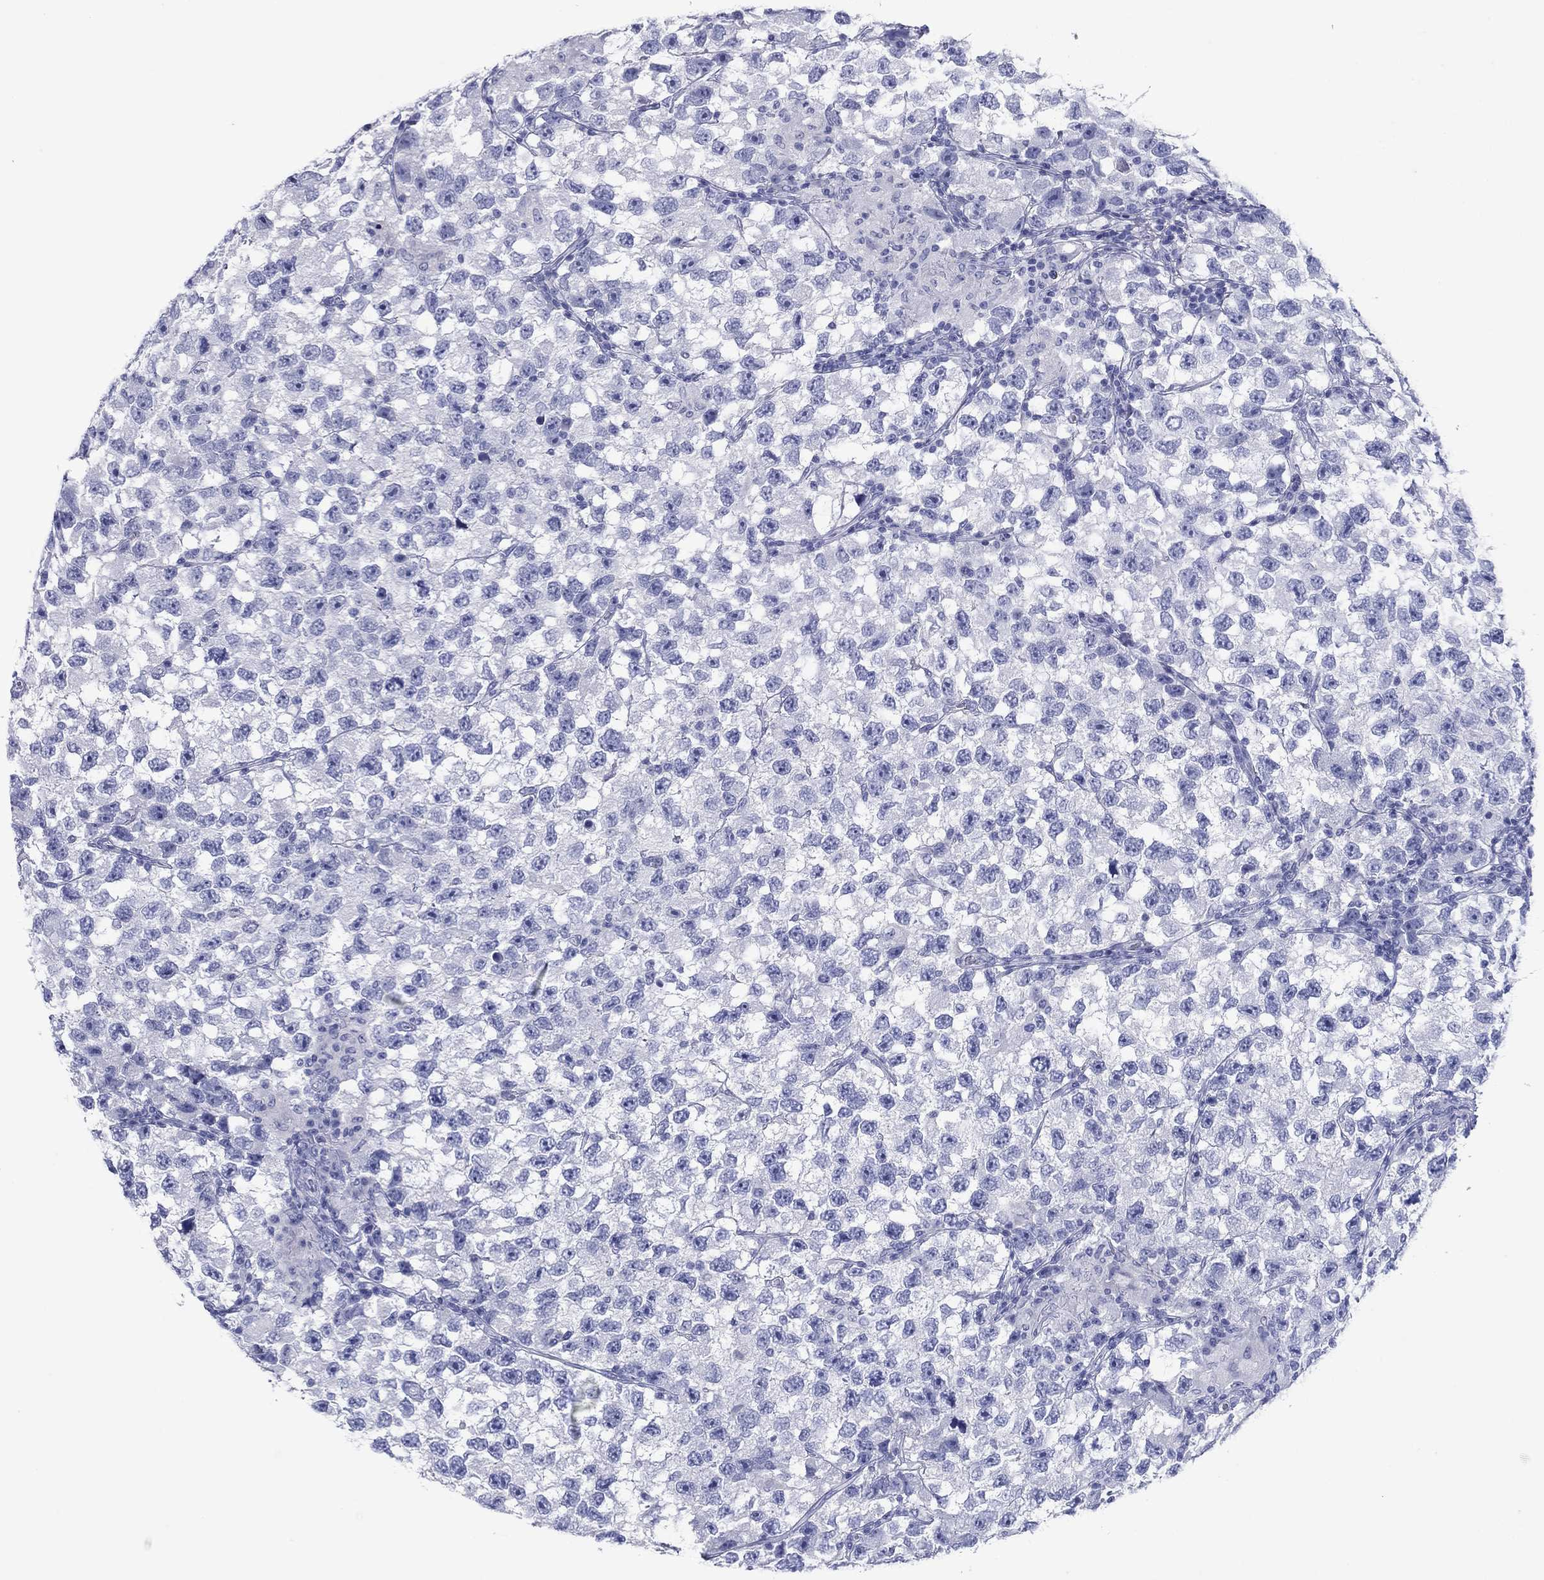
{"staining": {"intensity": "negative", "quantity": "none", "location": "none"}, "tissue": "testis cancer", "cell_type": "Tumor cells", "image_type": "cancer", "snomed": [{"axis": "morphology", "description": "Seminoma, NOS"}, {"axis": "topography", "description": "Testis"}], "caption": "IHC image of neoplastic tissue: testis cancer (seminoma) stained with DAB displays no significant protein positivity in tumor cells.", "gene": "ATP4A", "patient": {"sex": "male", "age": 26}}